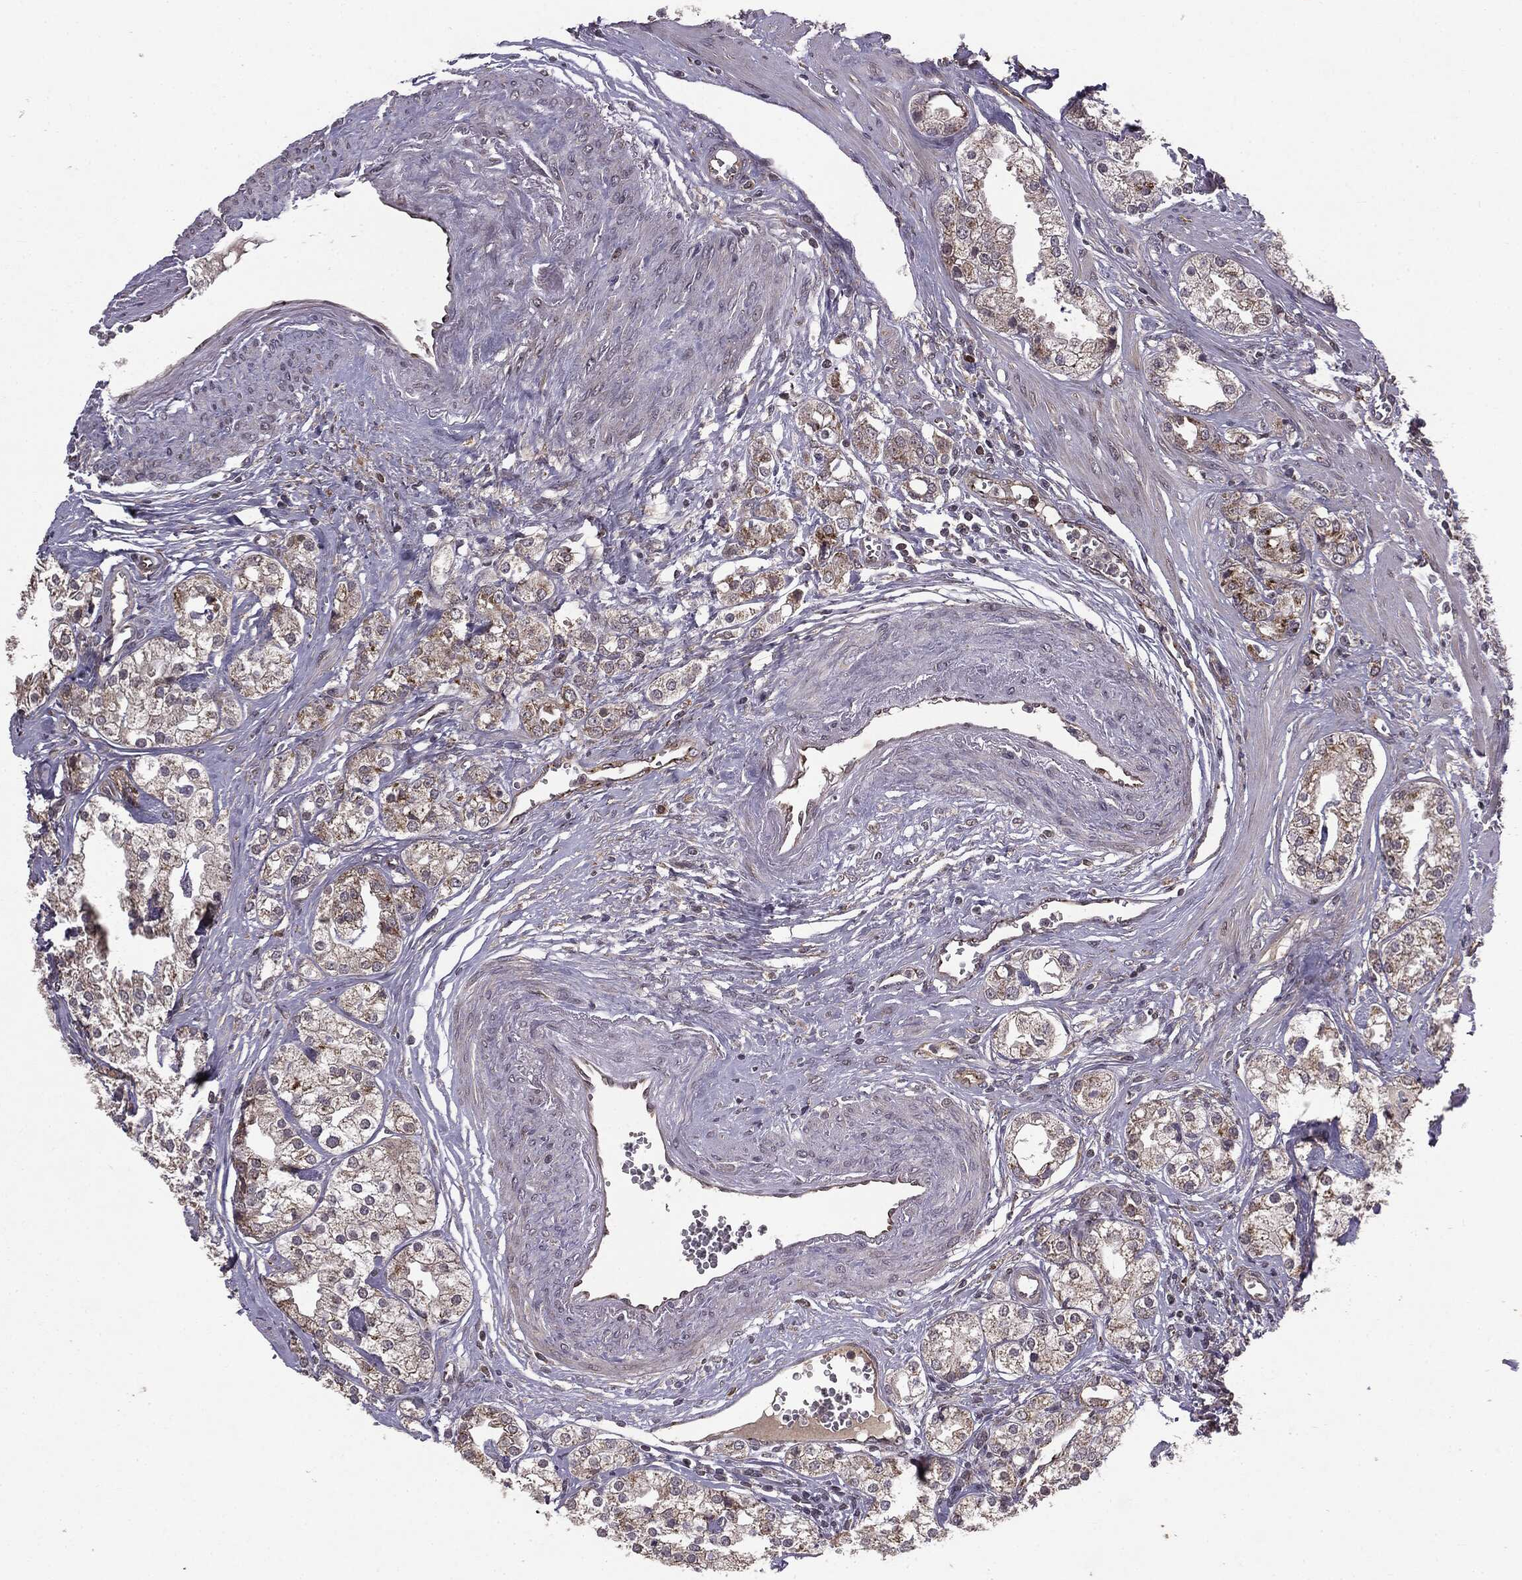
{"staining": {"intensity": "strong", "quantity": "<25%", "location": "cytoplasmic/membranous"}, "tissue": "prostate cancer", "cell_type": "Tumor cells", "image_type": "cancer", "snomed": [{"axis": "morphology", "description": "Adenocarcinoma, NOS"}, {"axis": "topography", "description": "Prostate and seminal vesicle, NOS"}, {"axis": "topography", "description": "Prostate"}], "caption": "A brown stain highlights strong cytoplasmic/membranous staining of a protein in adenocarcinoma (prostate) tumor cells.", "gene": "PLPPR2", "patient": {"sex": "male", "age": 62}}